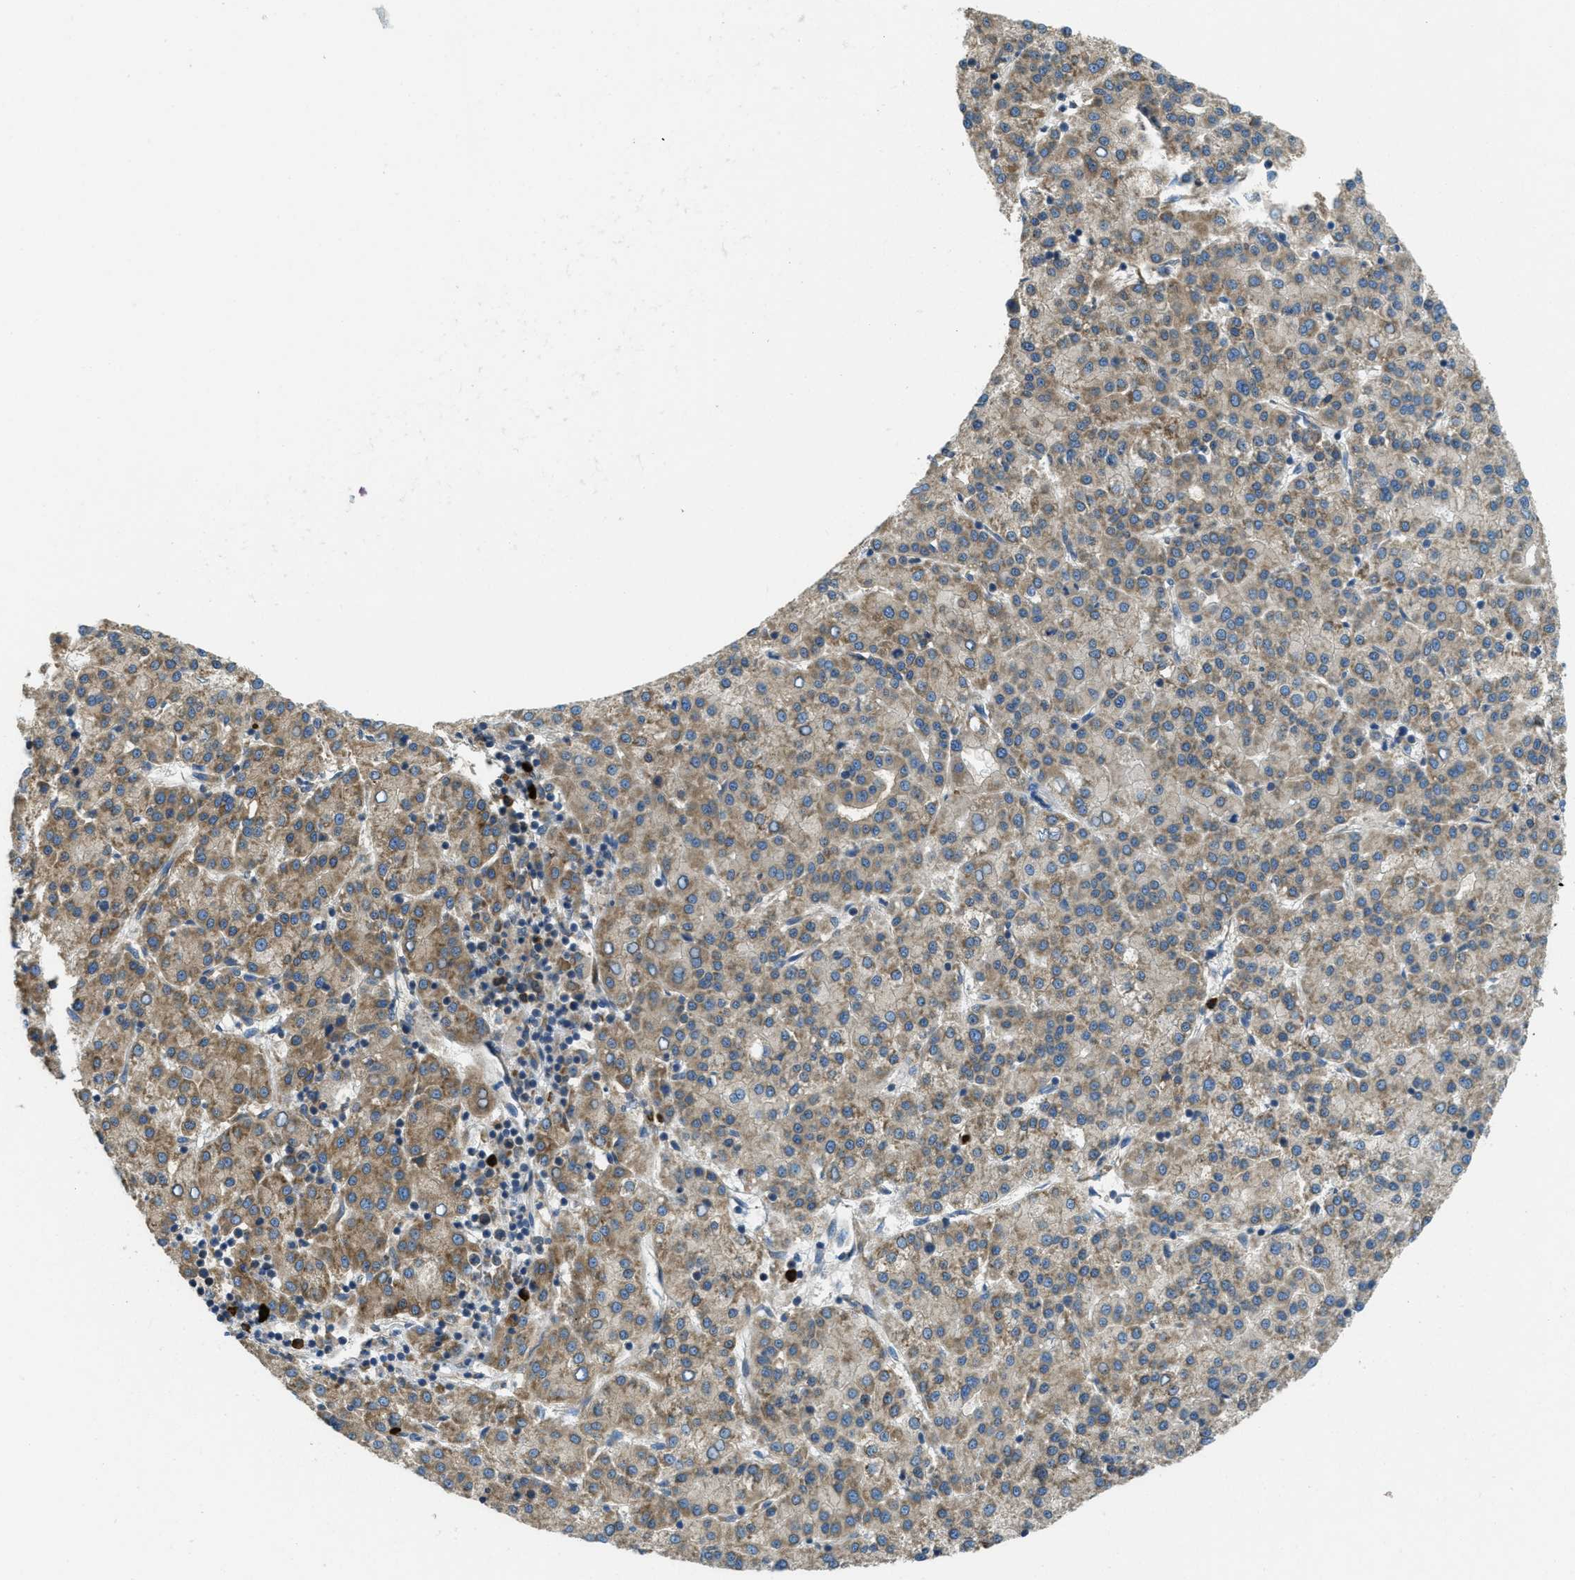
{"staining": {"intensity": "weak", "quantity": ">75%", "location": "cytoplasmic/membranous"}, "tissue": "liver cancer", "cell_type": "Tumor cells", "image_type": "cancer", "snomed": [{"axis": "morphology", "description": "Carcinoma, Hepatocellular, NOS"}, {"axis": "topography", "description": "Liver"}], "caption": "This is an image of IHC staining of liver cancer, which shows weak staining in the cytoplasmic/membranous of tumor cells.", "gene": "SSR1", "patient": {"sex": "female", "age": 58}}